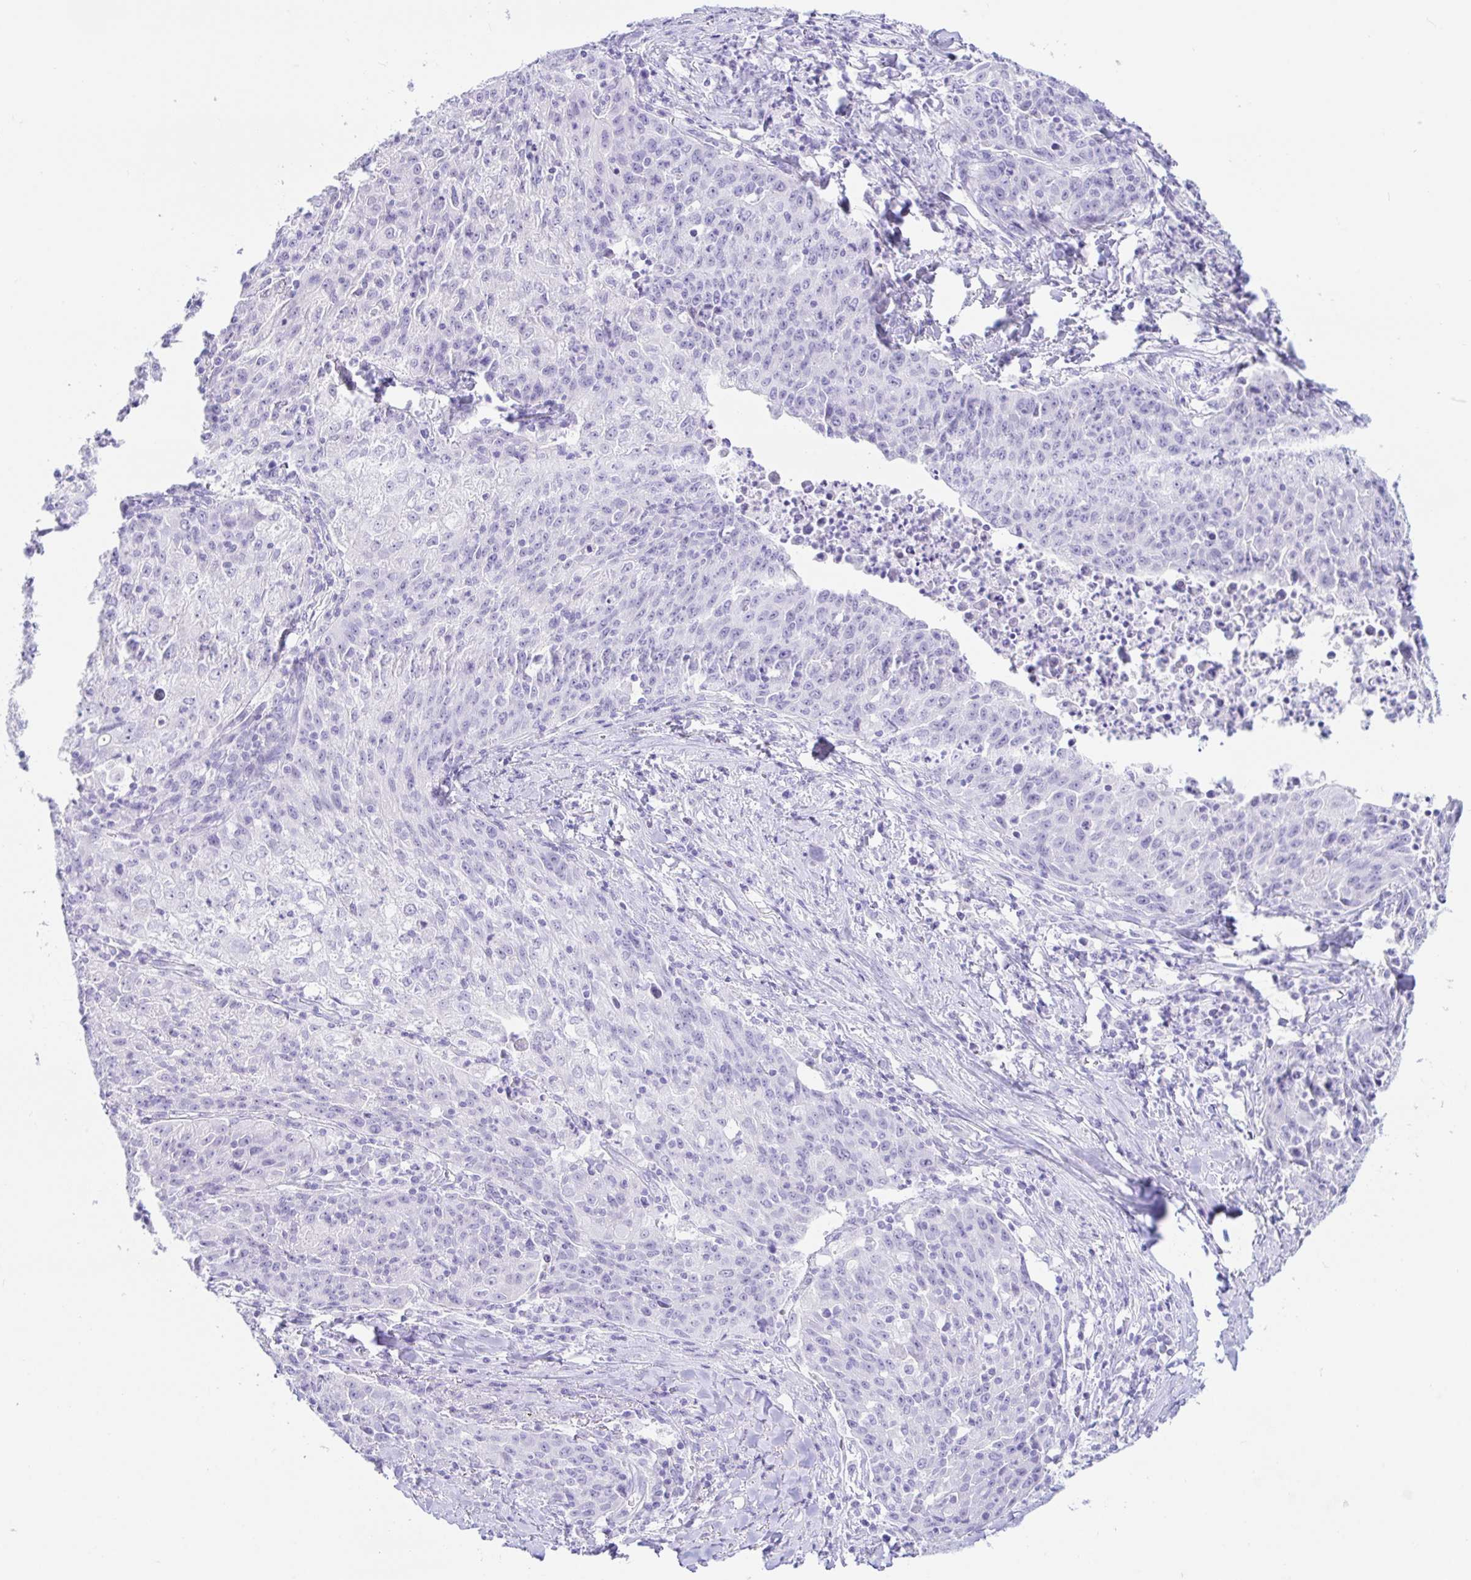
{"staining": {"intensity": "negative", "quantity": "none", "location": "none"}, "tissue": "lung cancer", "cell_type": "Tumor cells", "image_type": "cancer", "snomed": [{"axis": "morphology", "description": "Squamous cell carcinoma, NOS"}, {"axis": "morphology", "description": "Squamous cell carcinoma, metastatic, NOS"}, {"axis": "topography", "description": "Bronchus"}, {"axis": "topography", "description": "Lung"}], "caption": "Tumor cells are negative for protein expression in human metastatic squamous cell carcinoma (lung).", "gene": "PAX8", "patient": {"sex": "male", "age": 62}}